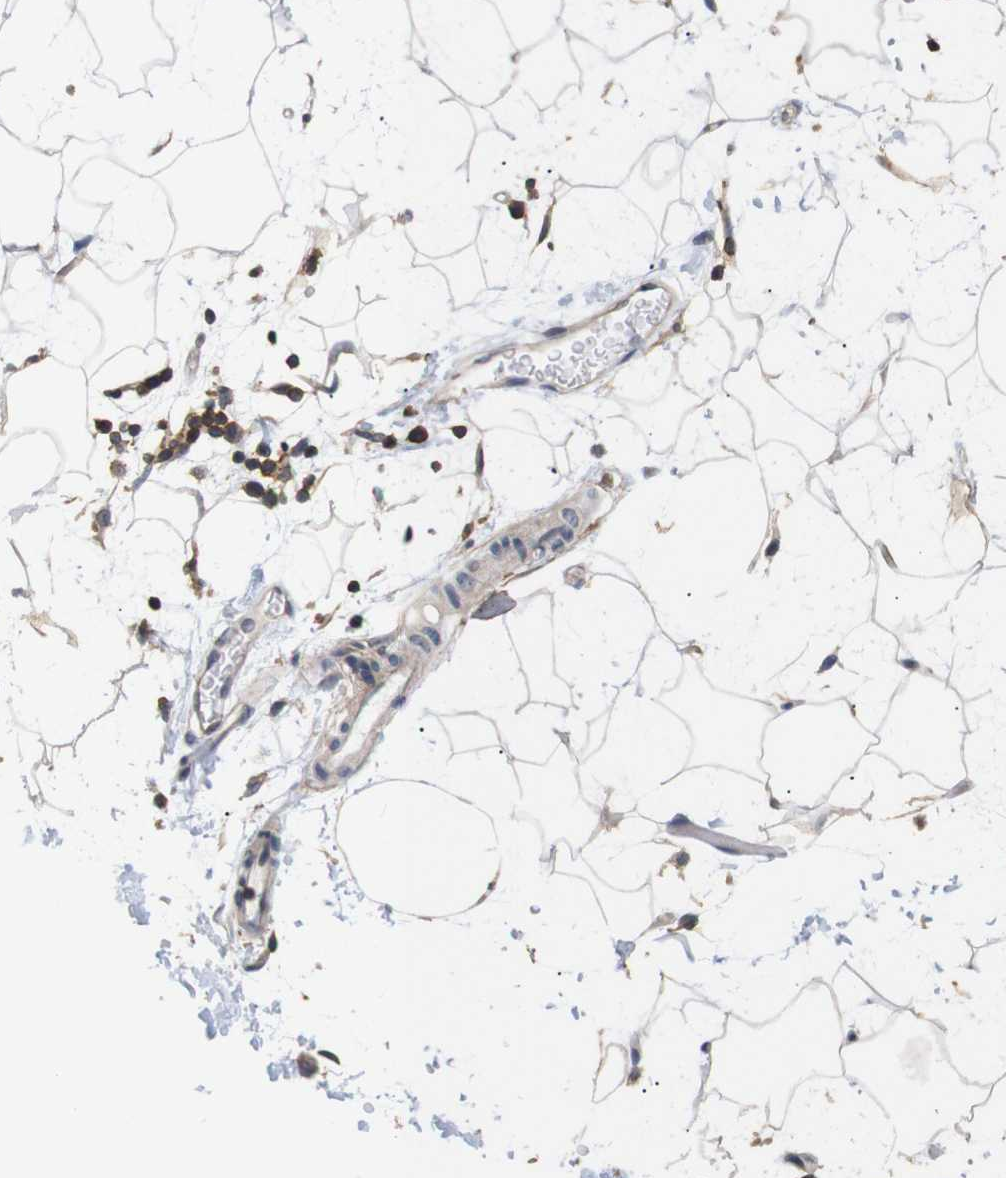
{"staining": {"intensity": "negative", "quantity": "none", "location": "none"}, "tissue": "adipose tissue", "cell_type": "Adipocytes", "image_type": "normal", "snomed": [{"axis": "morphology", "description": "Normal tissue, NOS"}, {"axis": "topography", "description": "Soft tissue"}], "caption": "This is an immunohistochemistry micrograph of benign adipose tissue. There is no expression in adipocytes.", "gene": "BRWD3", "patient": {"sex": "male", "age": 72}}